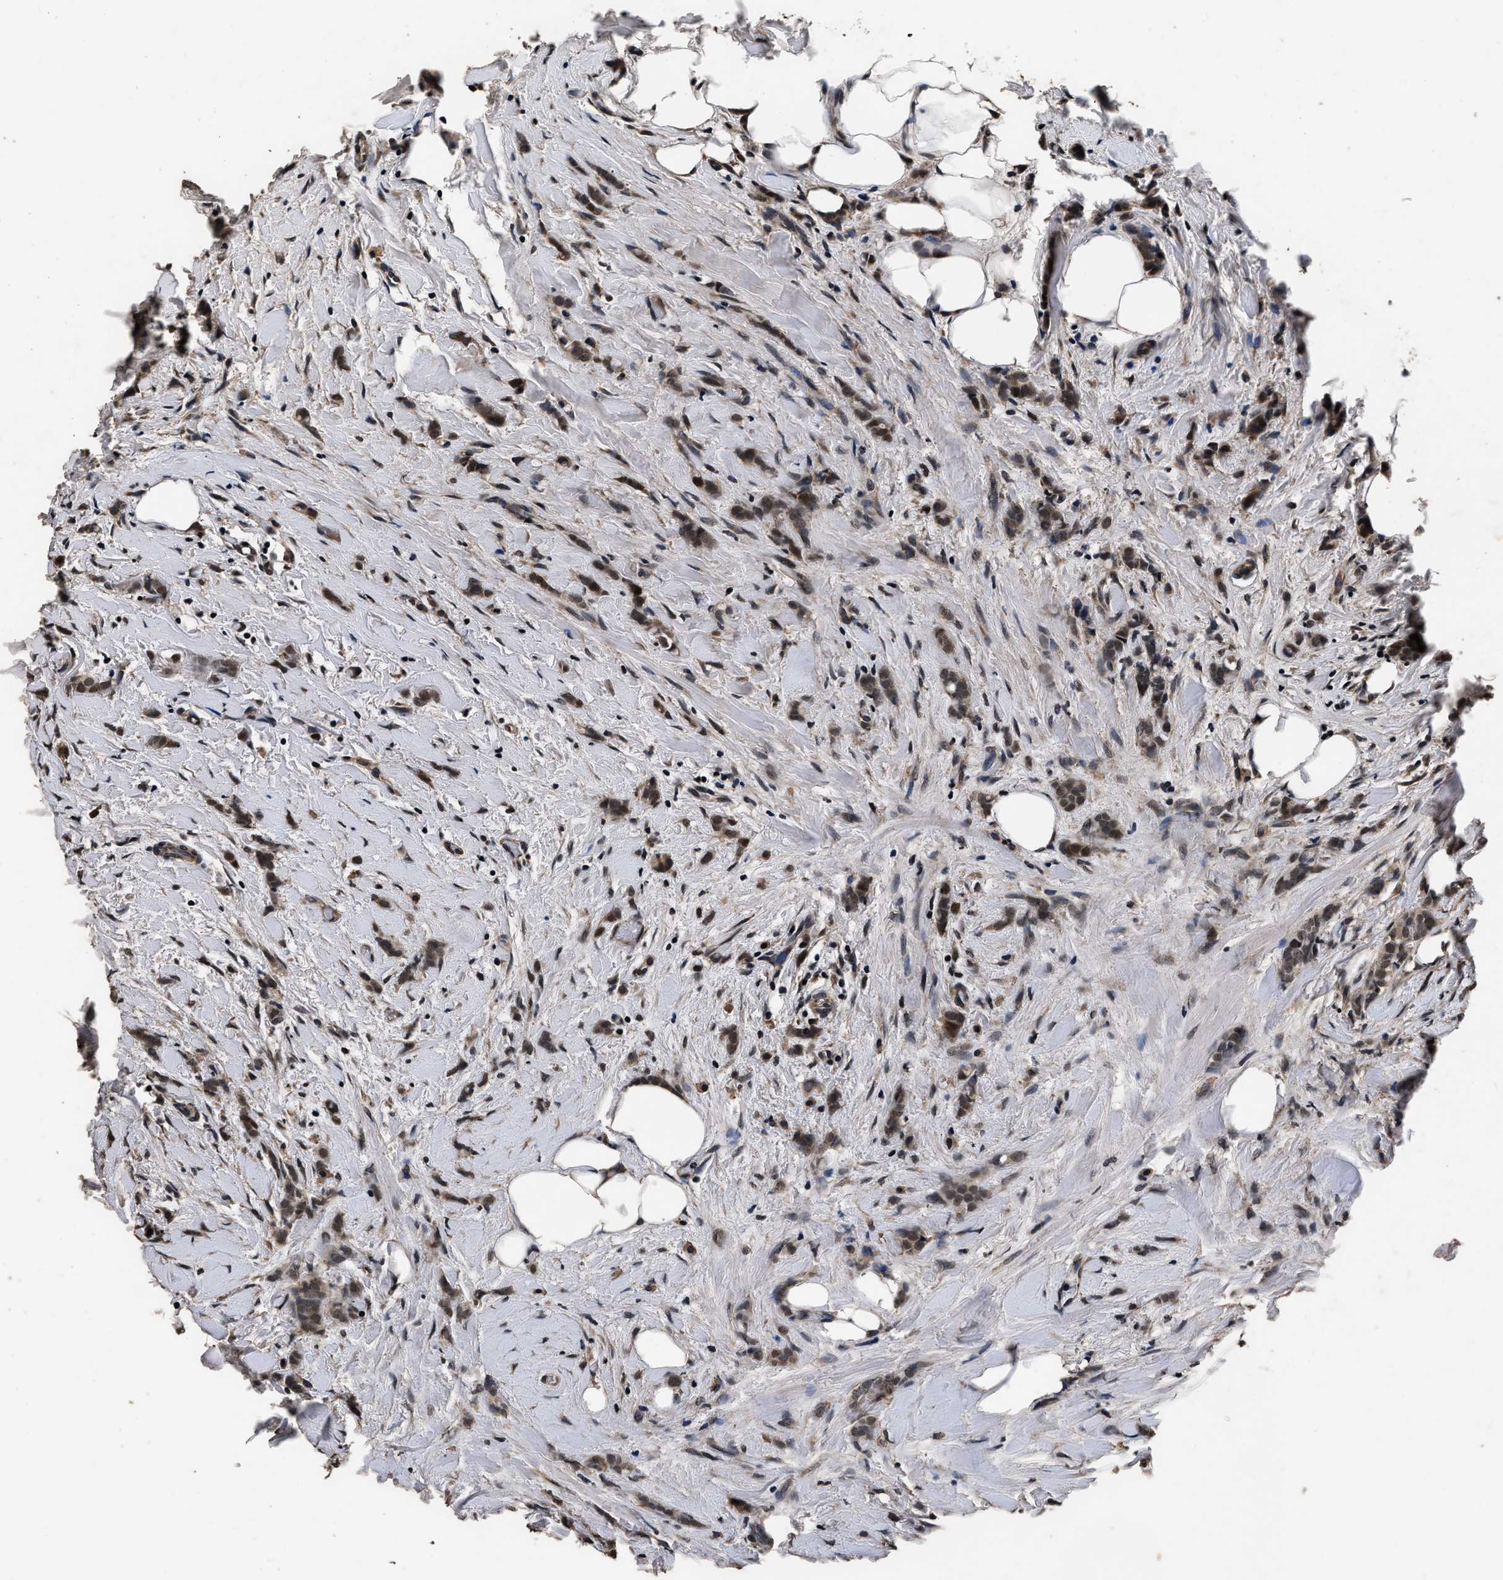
{"staining": {"intensity": "strong", "quantity": ">75%", "location": "nuclear"}, "tissue": "breast cancer", "cell_type": "Tumor cells", "image_type": "cancer", "snomed": [{"axis": "morphology", "description": "Lobular carcinoma, in situ"}, {"axis": "morphology", "description": "Lobular carcinoma"}, {"axis": "topography", "description": "Breast"}], "caption": "Breast cancer stained with IHC displays strong nuclear staining in about >75% of tumor cells. The protein is shown in brown color, while the nuclei are stained blue.", "gene": "CSTF1", "patient": {"sex": "female", "age": 41}}